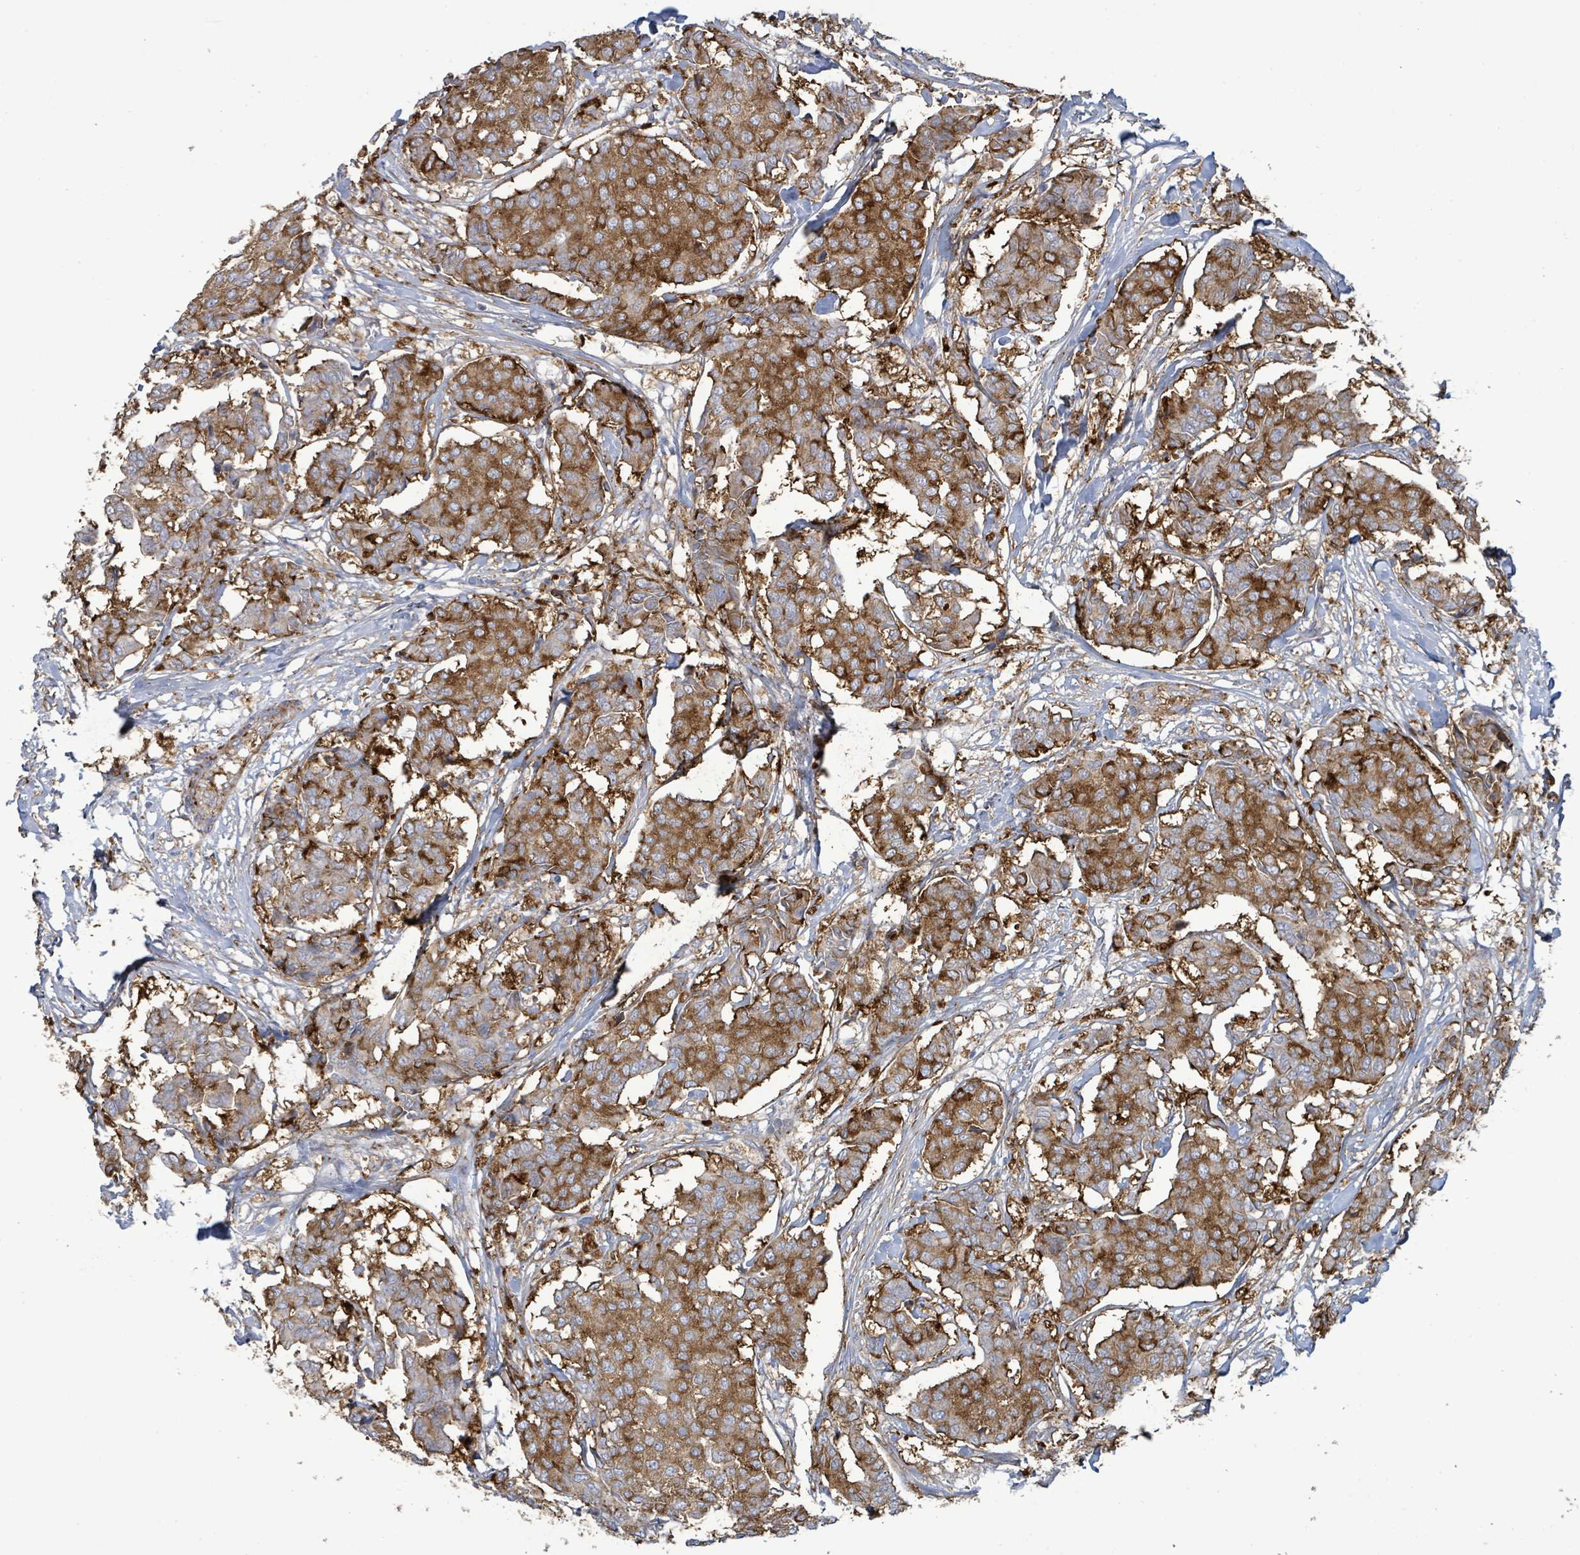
{"staining": {"intensity": "moderate", "quantity": ">75%", "location": "cytoplasmic/membranous"}, "tissue": "breast cancer", "cell_type": "Tumor cells", "image_type": "cancer", "snomed": [{"axis": "morphology", "description": "Duct carcinoma"}, {"axis": "topography", "description": "Breast"}], "caption": "Immunohistochemical staining of human breast intraductal carcinoma demonstrates medium levels of moderate cytoplasmic/membranous protein positivity in approximately >75% of tumor cells. The staining is performed using DAB brown chromogen to label protein expression. The nuclei are counter-stained blue using hematoxylin.", "gene": "EGFL7", "patient": {"sex": "female", "age": 75}}